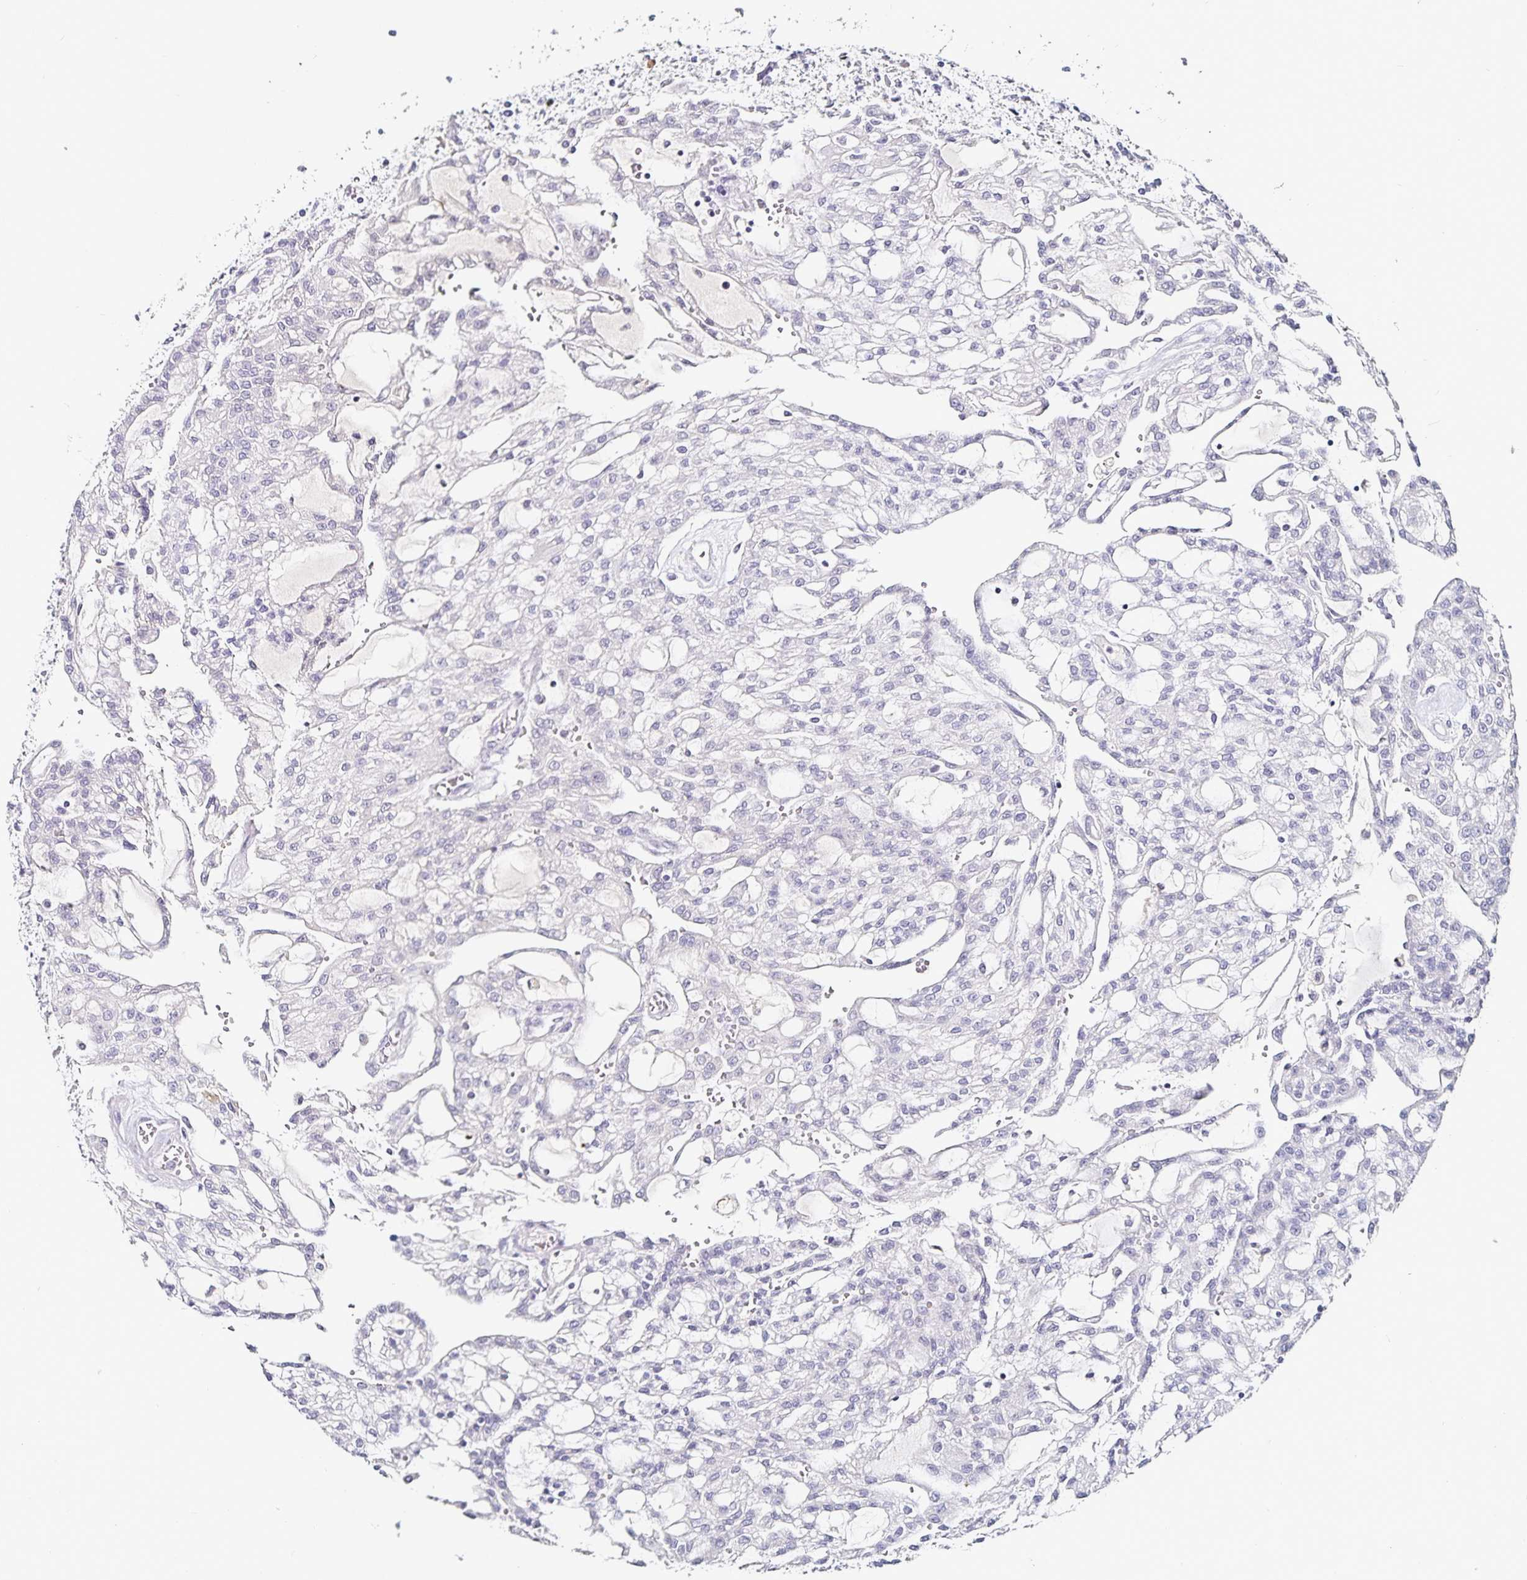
{"staining": {"intensity": "negative", "quantity": "none", "location": "none"}, "tissue": "renal cancer", "cell_type": "Tumor cells", "image_type": "cancer", "snomed": [{"axis": "morphology", "description": "Adenocarcinoma, NOS"}, {"axis": "topography", "description": "Kidney"}], "caption": "Photomicrograph shows no significant protein positivity in tumor cells of adenocarcinoma (renal).", "gene": "TTR", "patient": {"sex": "male", "age": 63}}